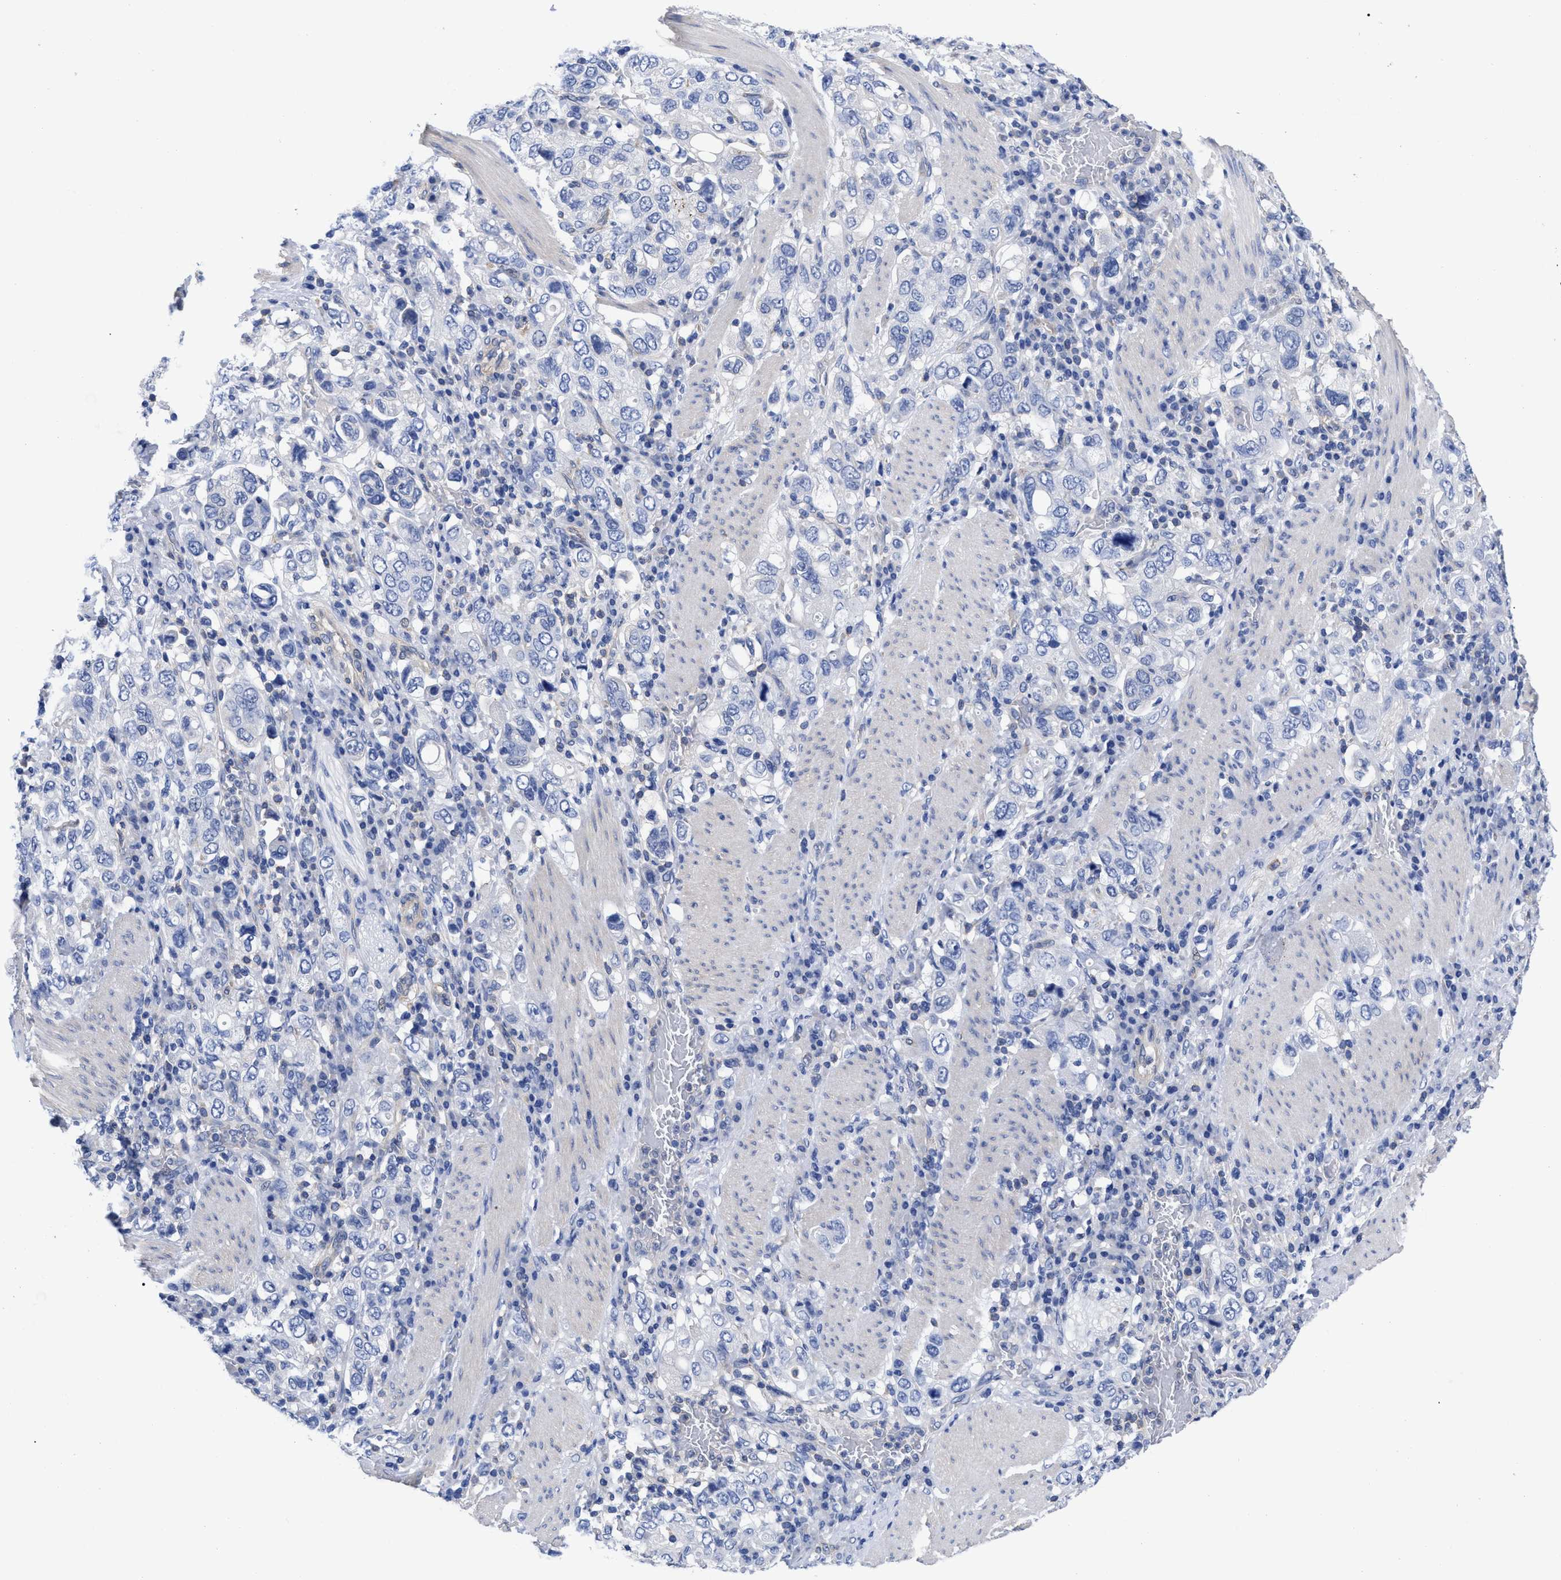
{"staining": {"intensity": "negative", "quantity": "none", "location": "none"}, "tissue": "stomach cancer", "cell_type": "Tumor cells", "image_type": "cancer", "snomed": [{"axis": "morphology", "description": "Adenocarcinoma, NOS"}, {"axis": "topography", "description": "Stomach, upper"}], "caption": "Human stomach cancer stained for a protein using immunohistochemistry demonstrates no staining in tumor cells.", "gene": "IRAG2", "patient": {"sex": "male", "age": 62}}